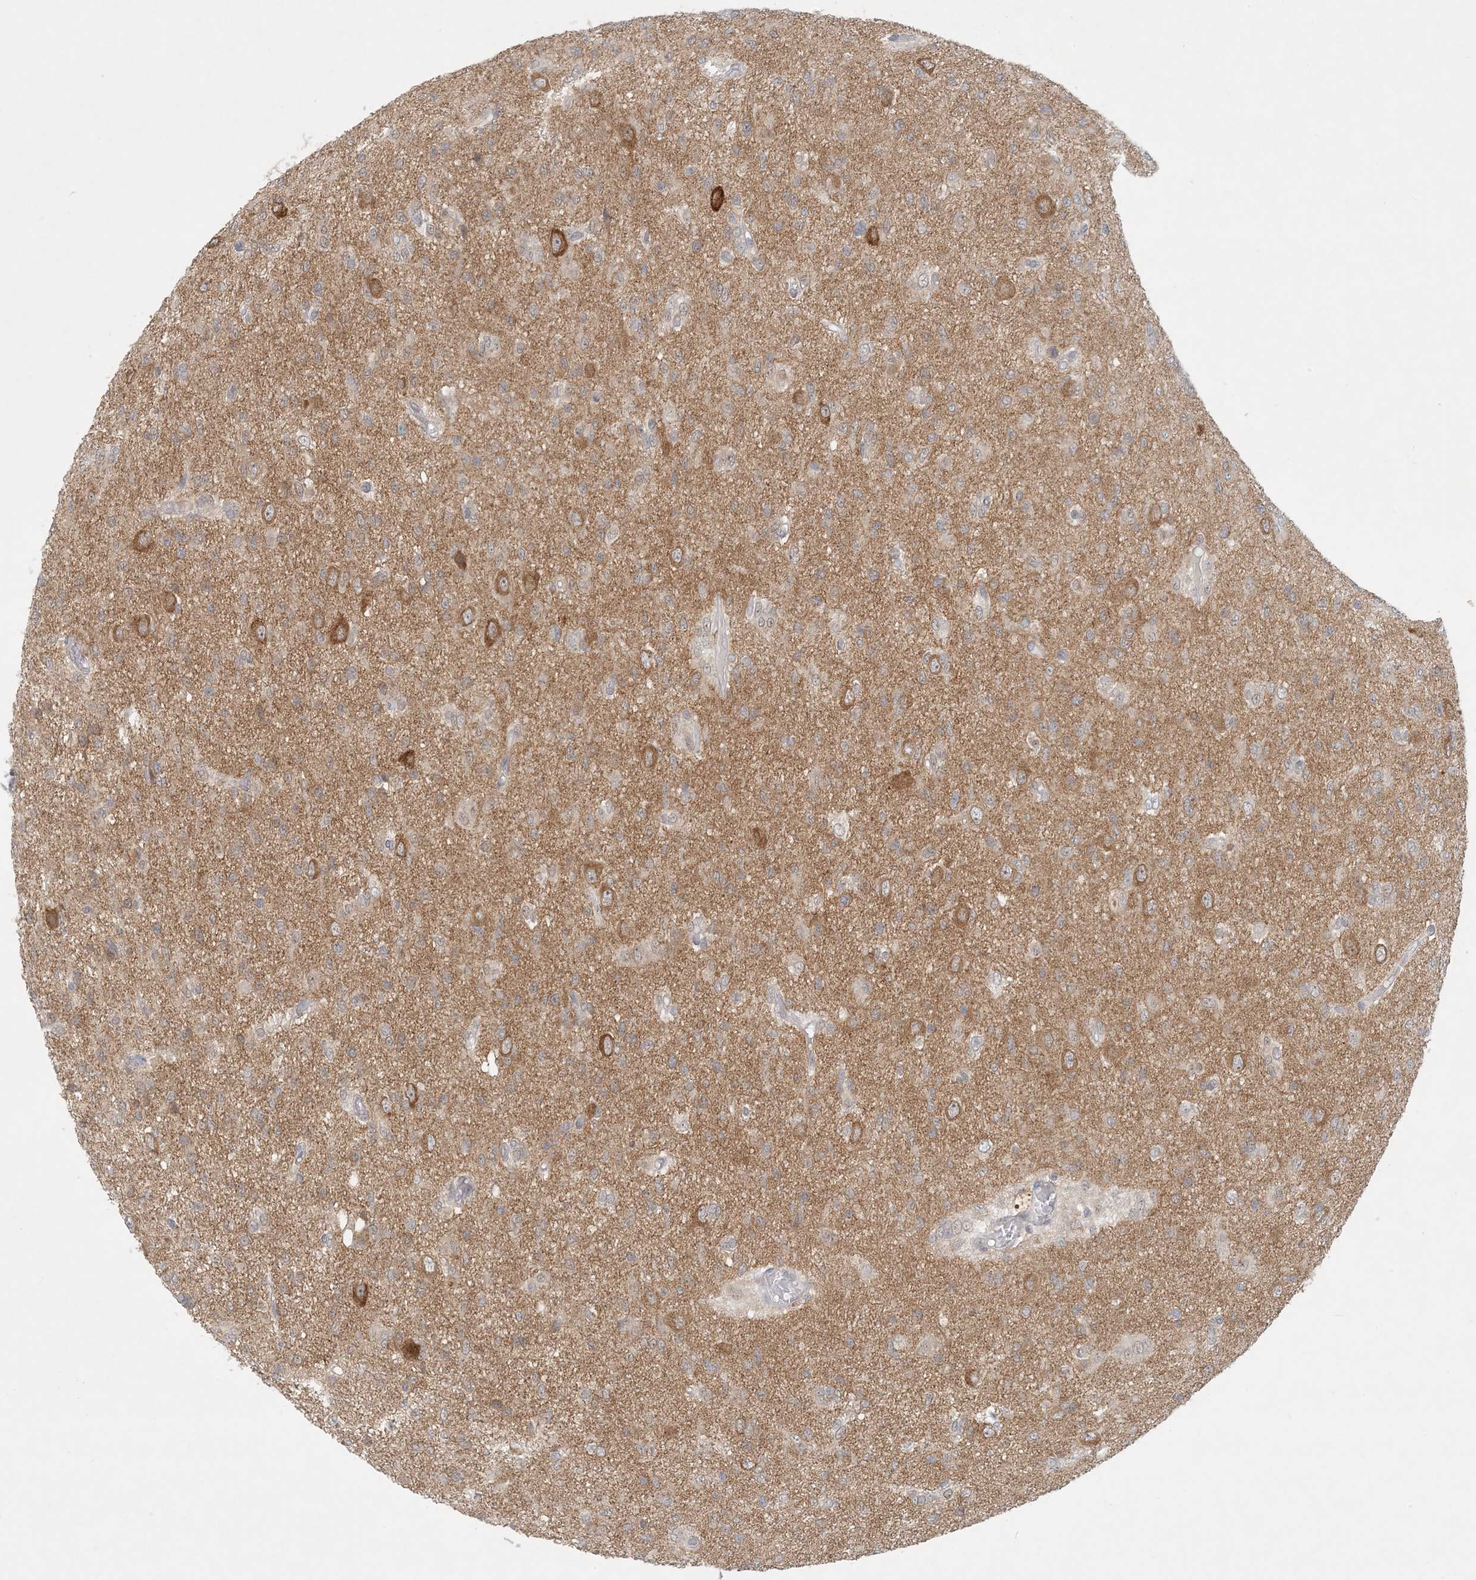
{"staining": {"intensity": "weak", "quantity": "<25%", "location": "cytoplasmic/membranous"}, "tissue": "glioma", "cell_type": "Tumor cells", "image_type": "cancer", "snomed": [{"axis": "morphology", "description": "Glioma, malignant, High grade"}, {"axis": "topography", "description": "Brain"}], "caption": "High magnification brightfield microscopy of malignant glioma (high-grade) stained with DAB (brown) and counterstained with hematoxylin (blue): tumor cells show no significant expression.", "gene": "OBI1", "patient": {"sex": "female", "age": 59}}